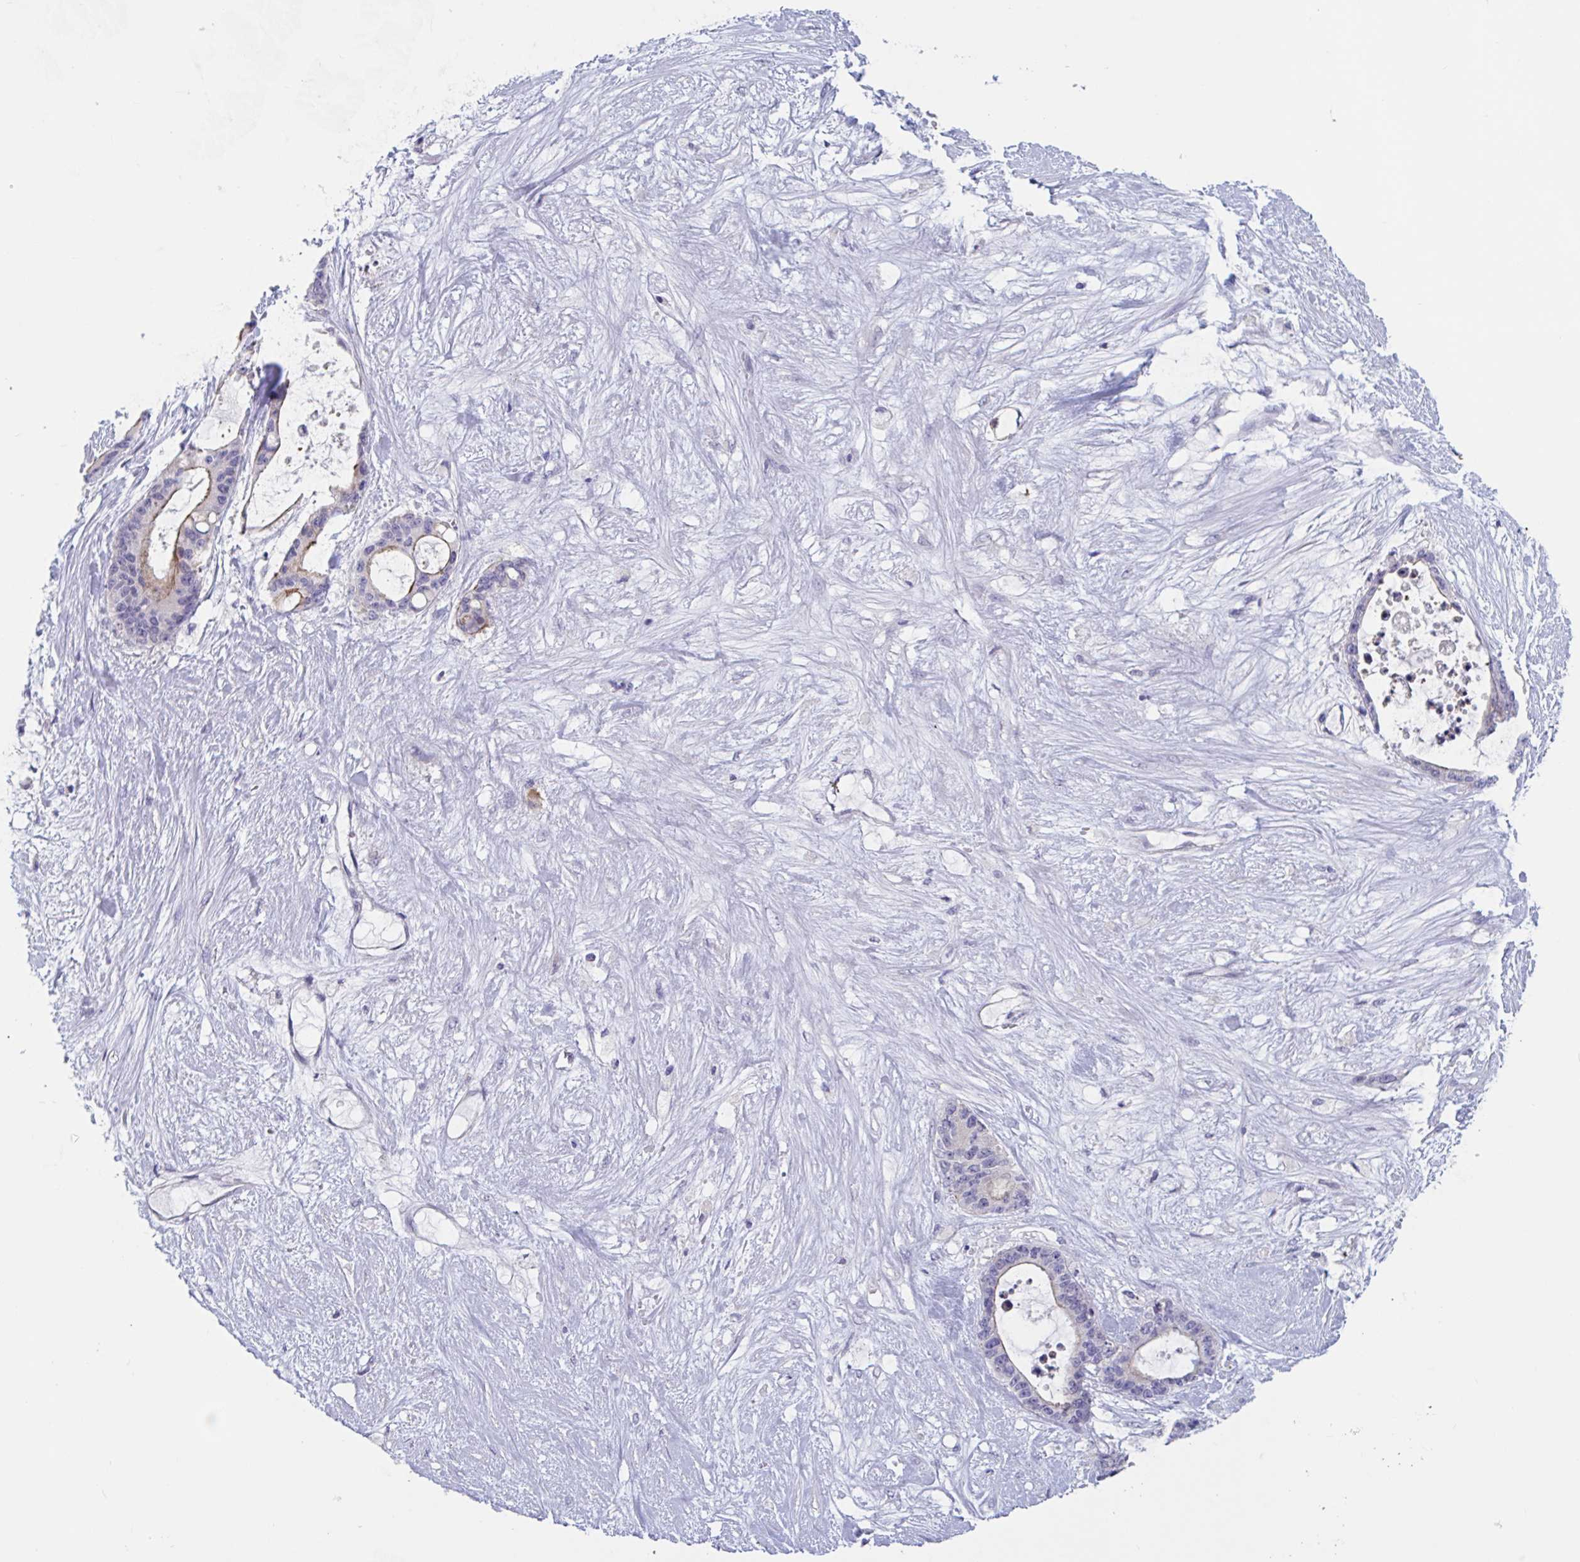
{"staining": {"intensity": "moderate", "quantity": "<25%", "location": "cytoplasmic/membranous"}, "tissue": "liver cancer", "cell_type": "Tumor cells", "image_type": "cancer", "snomed": [{"axis": "morphology", "description": "Normal tissue, NOS"}, {"axis": "morphology", "description": "Cholangiocarcinoma"}, {"axis": "topography", "description": "Liver"}, {"axis": "topography", "description": "Peripheral nerve tissue"}], "caption": "This image reveals IHC staining of human cholangiocarcinoma (liver), with low moderate cytoplasmic/membranous positivity in about <25% of tumor cells.", "gene": "UNKL", "patient": {"sex": "female", "age": 73}}